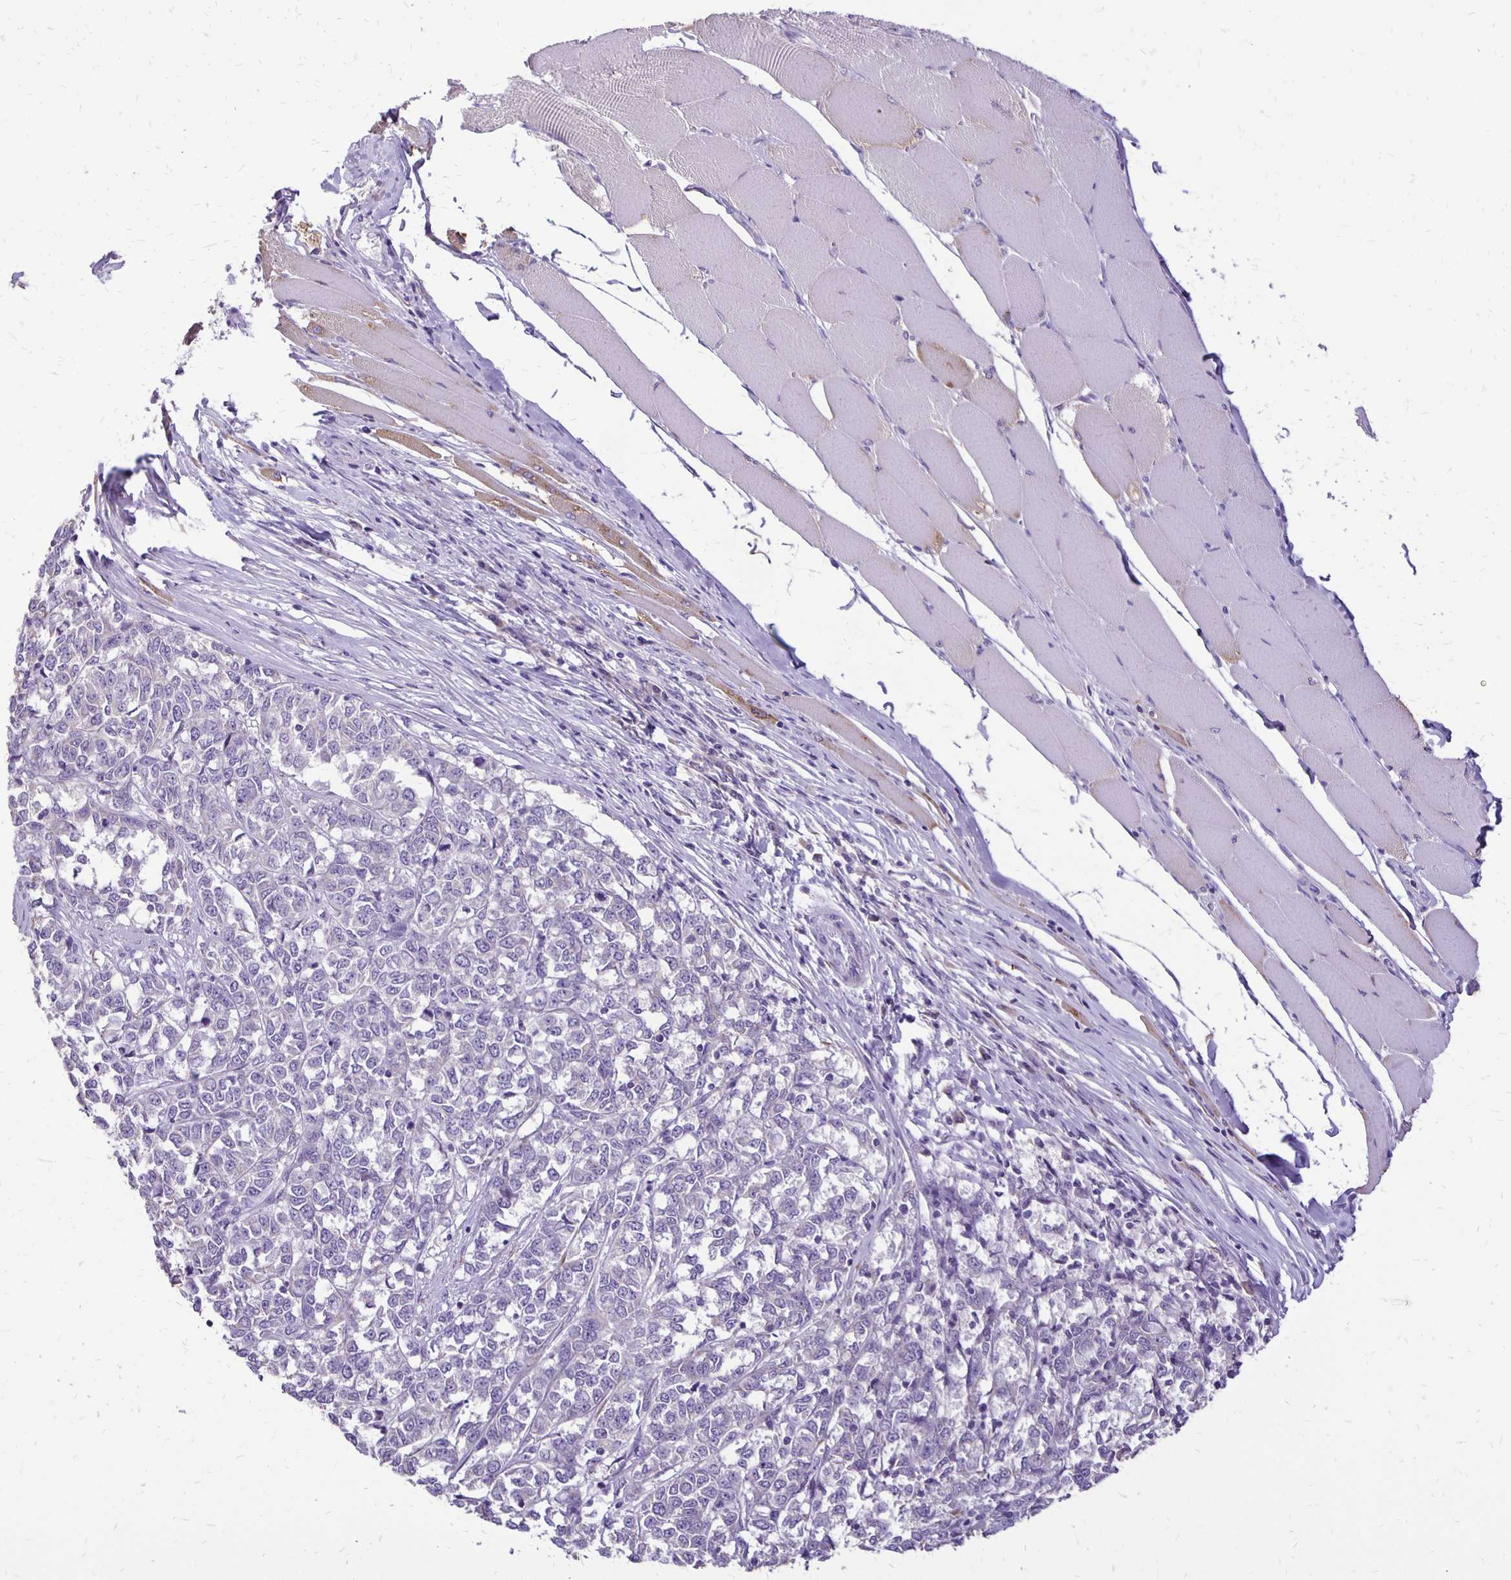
{"staining": {"intensity": "negative", "quantity": "none", "location": "none"}, "tissue": "melanoma", "cell_type": "Tumor cells", "image_type": "cancer", "snomed": [{"axis": "morphology", "description": "Malignant melanoma, NOS"}, {"axis": "topography", "description": "Skin"}], "caption": "High power microscopy image of an immunohistochemistry histopathology image of malignant melanoma, revealing no significant positivity in tumor cells.", "gene": "ANKRD45", "patient": {"sex": "female", "age": 72}}